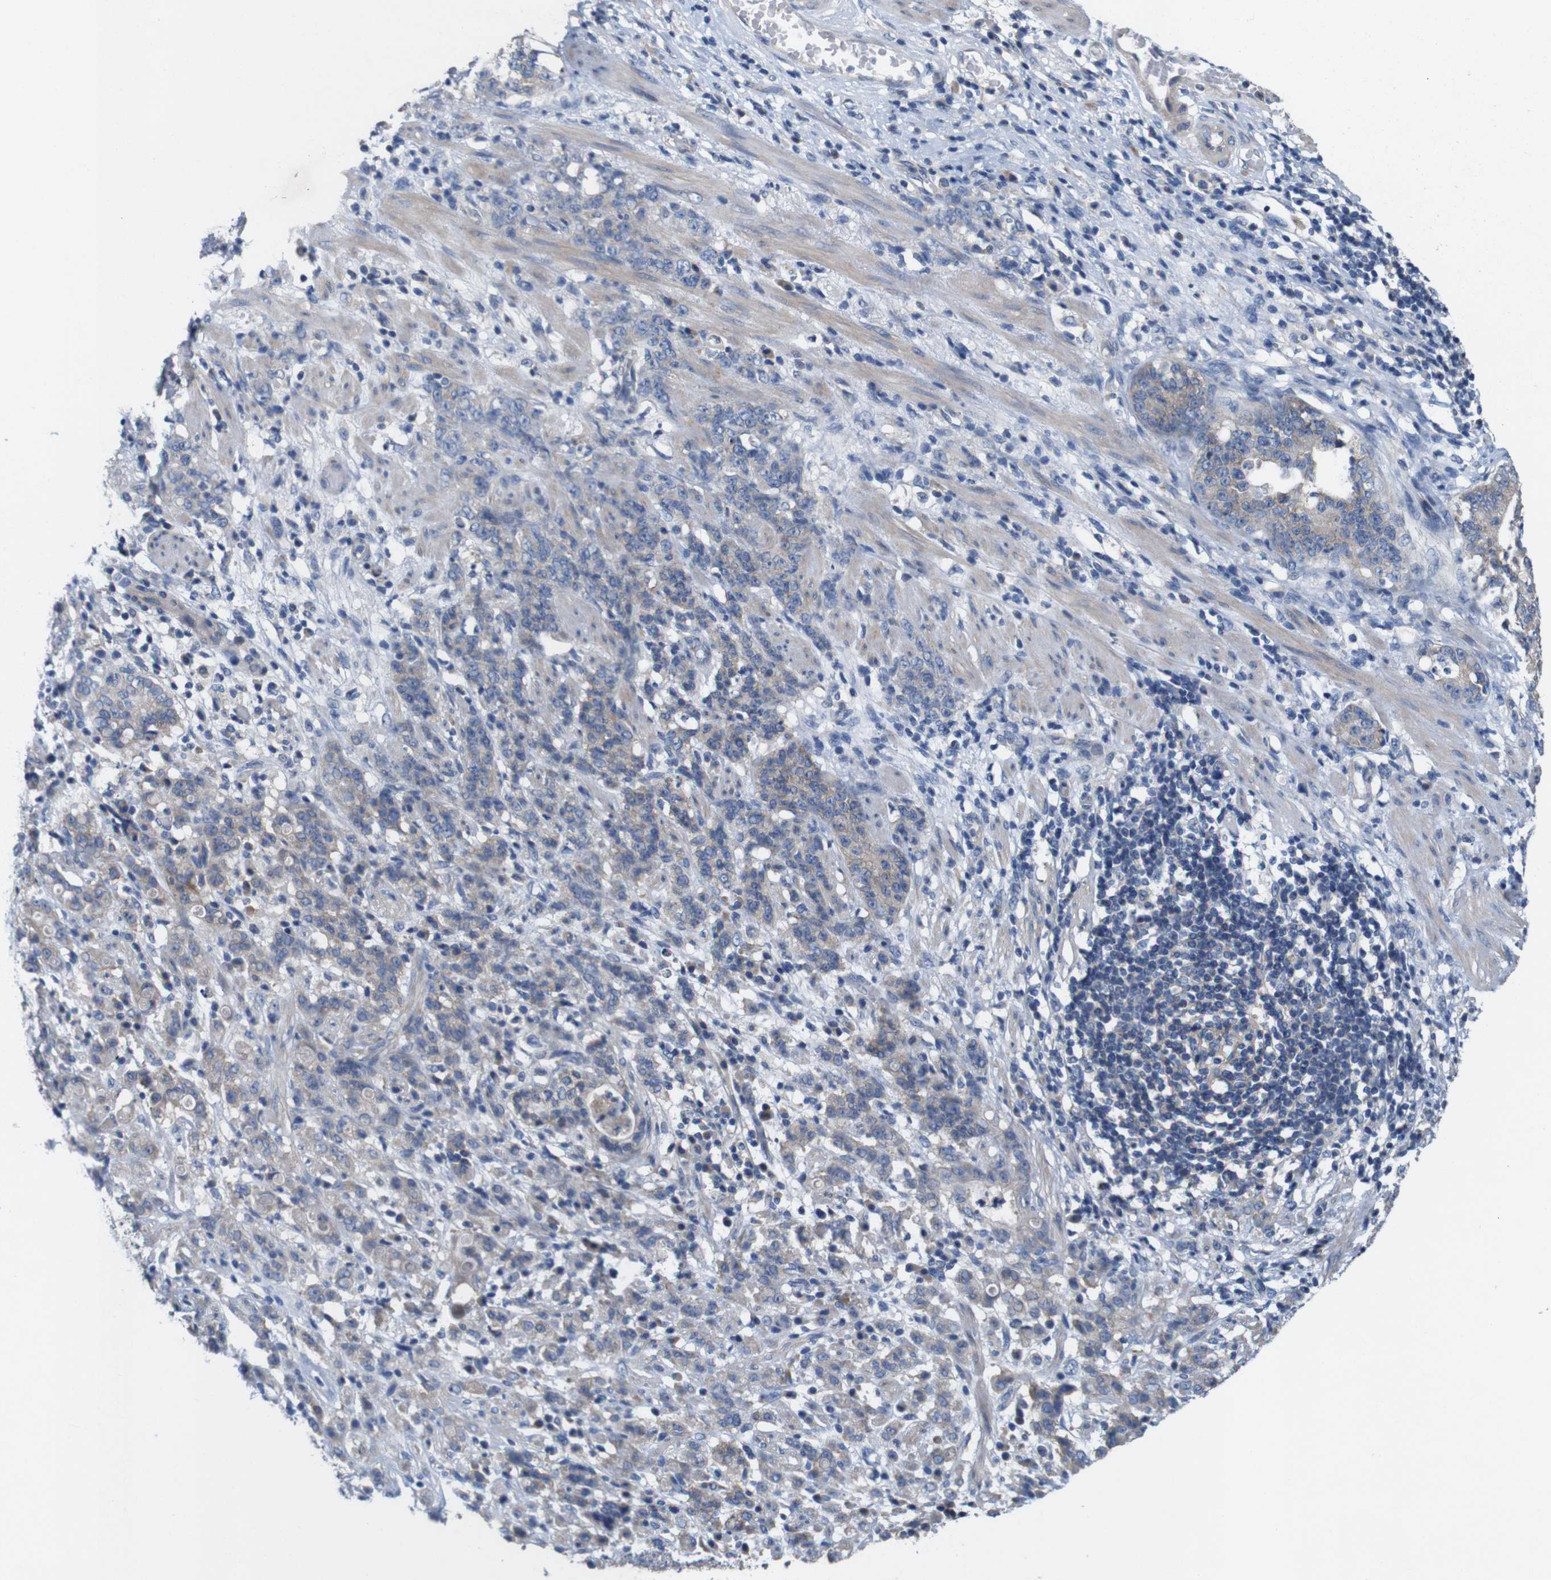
{"staining": {"intensity": "negative", "quantity": "none", "location": "none"}, "tissue": "stomach cancer", "cell_type": "Tumor cells", "image_type": "cancer", "snomed": [{"axis": "morphology", "description": "Adenocarcinoma, NOS"}, {"axis": "topography", "description": "Stomach, lower"}], "caption": "Tumor cells show no significant positivity in stomach cancer.", "gene": "MYEOV", "patient": {"sex": "male", "age": 88}}